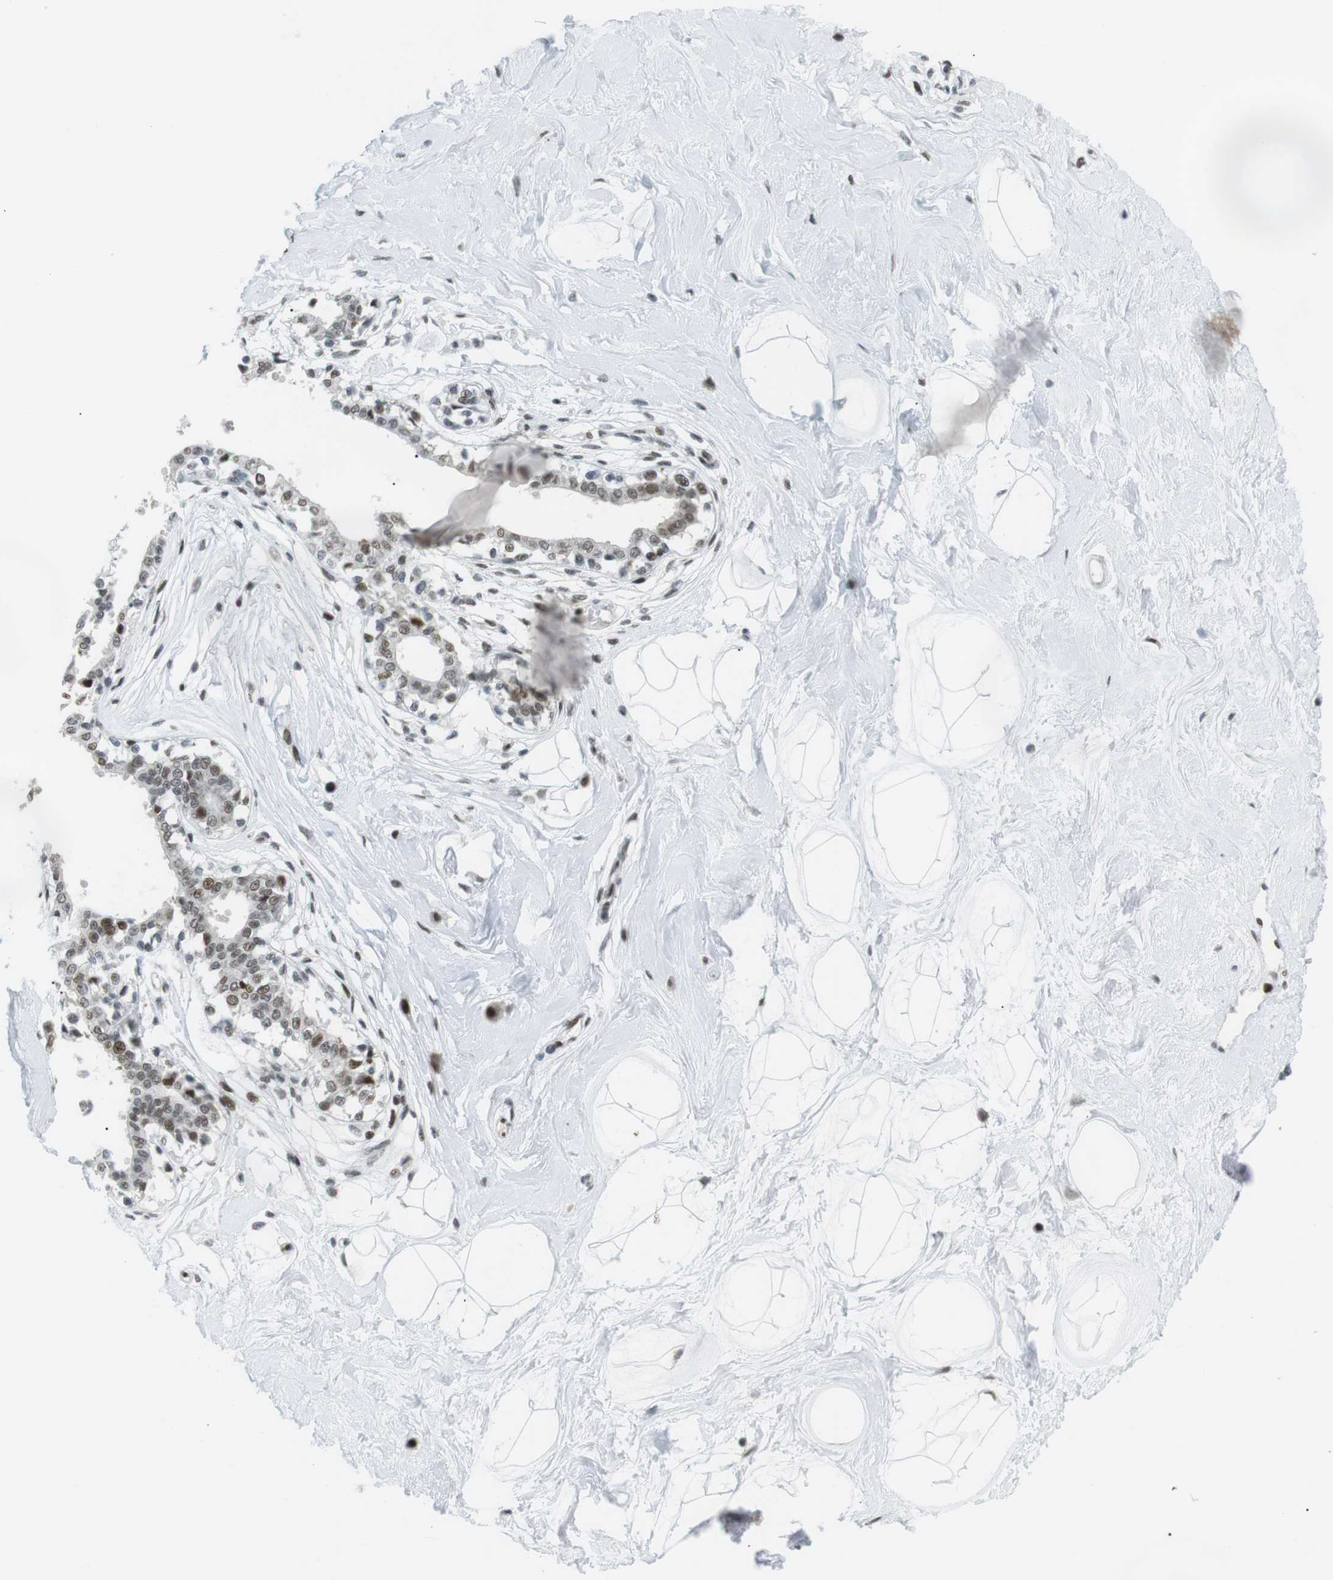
{"staining": {"intensity": "moderate", "quantity": "<25%", "location": "nuclear"}, "tissue": "breast", "cell_type": "Adipocytes", "image_type": "normal", "snomed": [{"axis": "morphology", "description": "Normal tissue, NOS"}, {"axis": "topography", "description": "Breast"}], "caption": "A brown stain highlights moderate nuclear positivity of a protein in adipocytes of benign human breast. (DAB IHC, brown staining for protein, blue staining for nuclei).", "gene": "CDC27", "patient": {"sex": "female", "age": 45}}